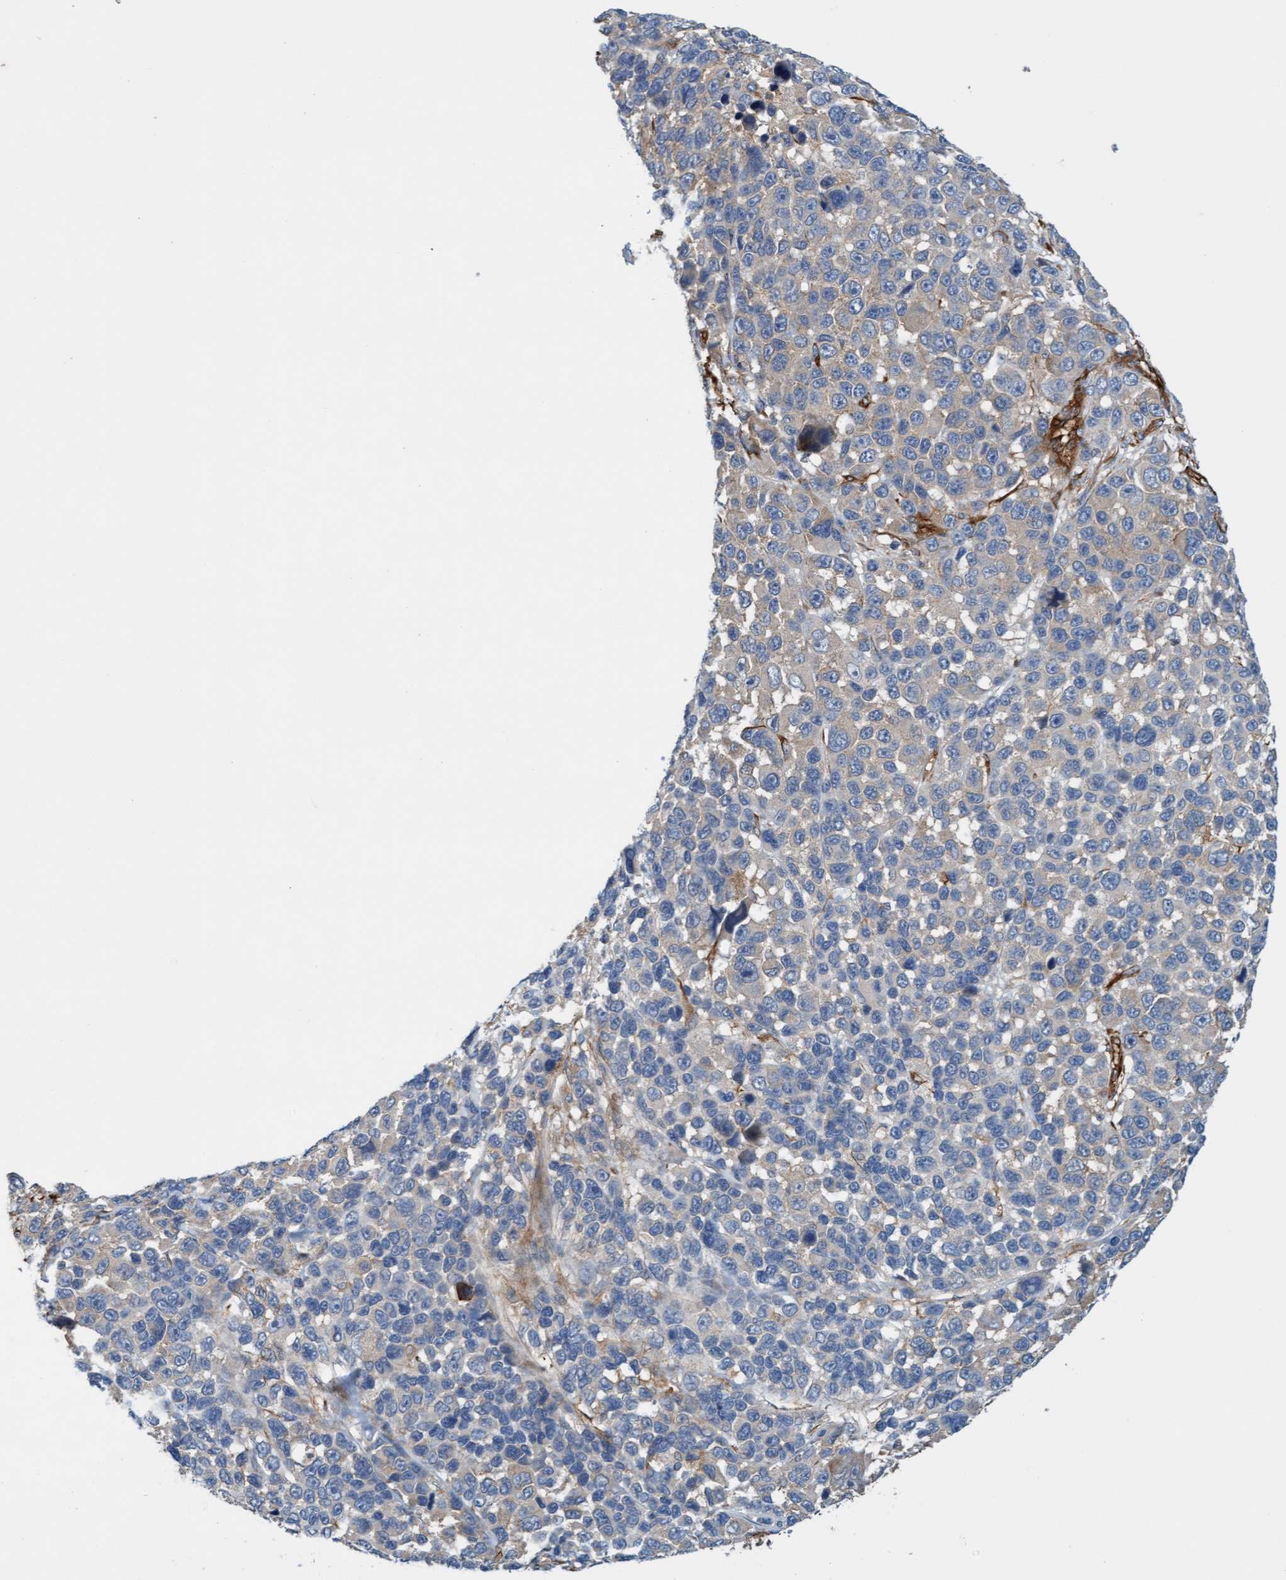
{"staining": {"intensity": "weak", "quantity": "<25%", "location": "cytoplasmic/membranous"}, "tissue": "melanoma", "cell_type": "Tumor cells", "image_type": "cancer", "snomed": [{"axis": "morphology", "description": "Malignant melanoma, NOS"}, {"axis": "topography", "description": "Skin"}], "caption": "The photomicrograph shows no staining of tumor cells in melanoma.", "gene": "FMNL3", "patient": {"sex": "male", "age": 53}}